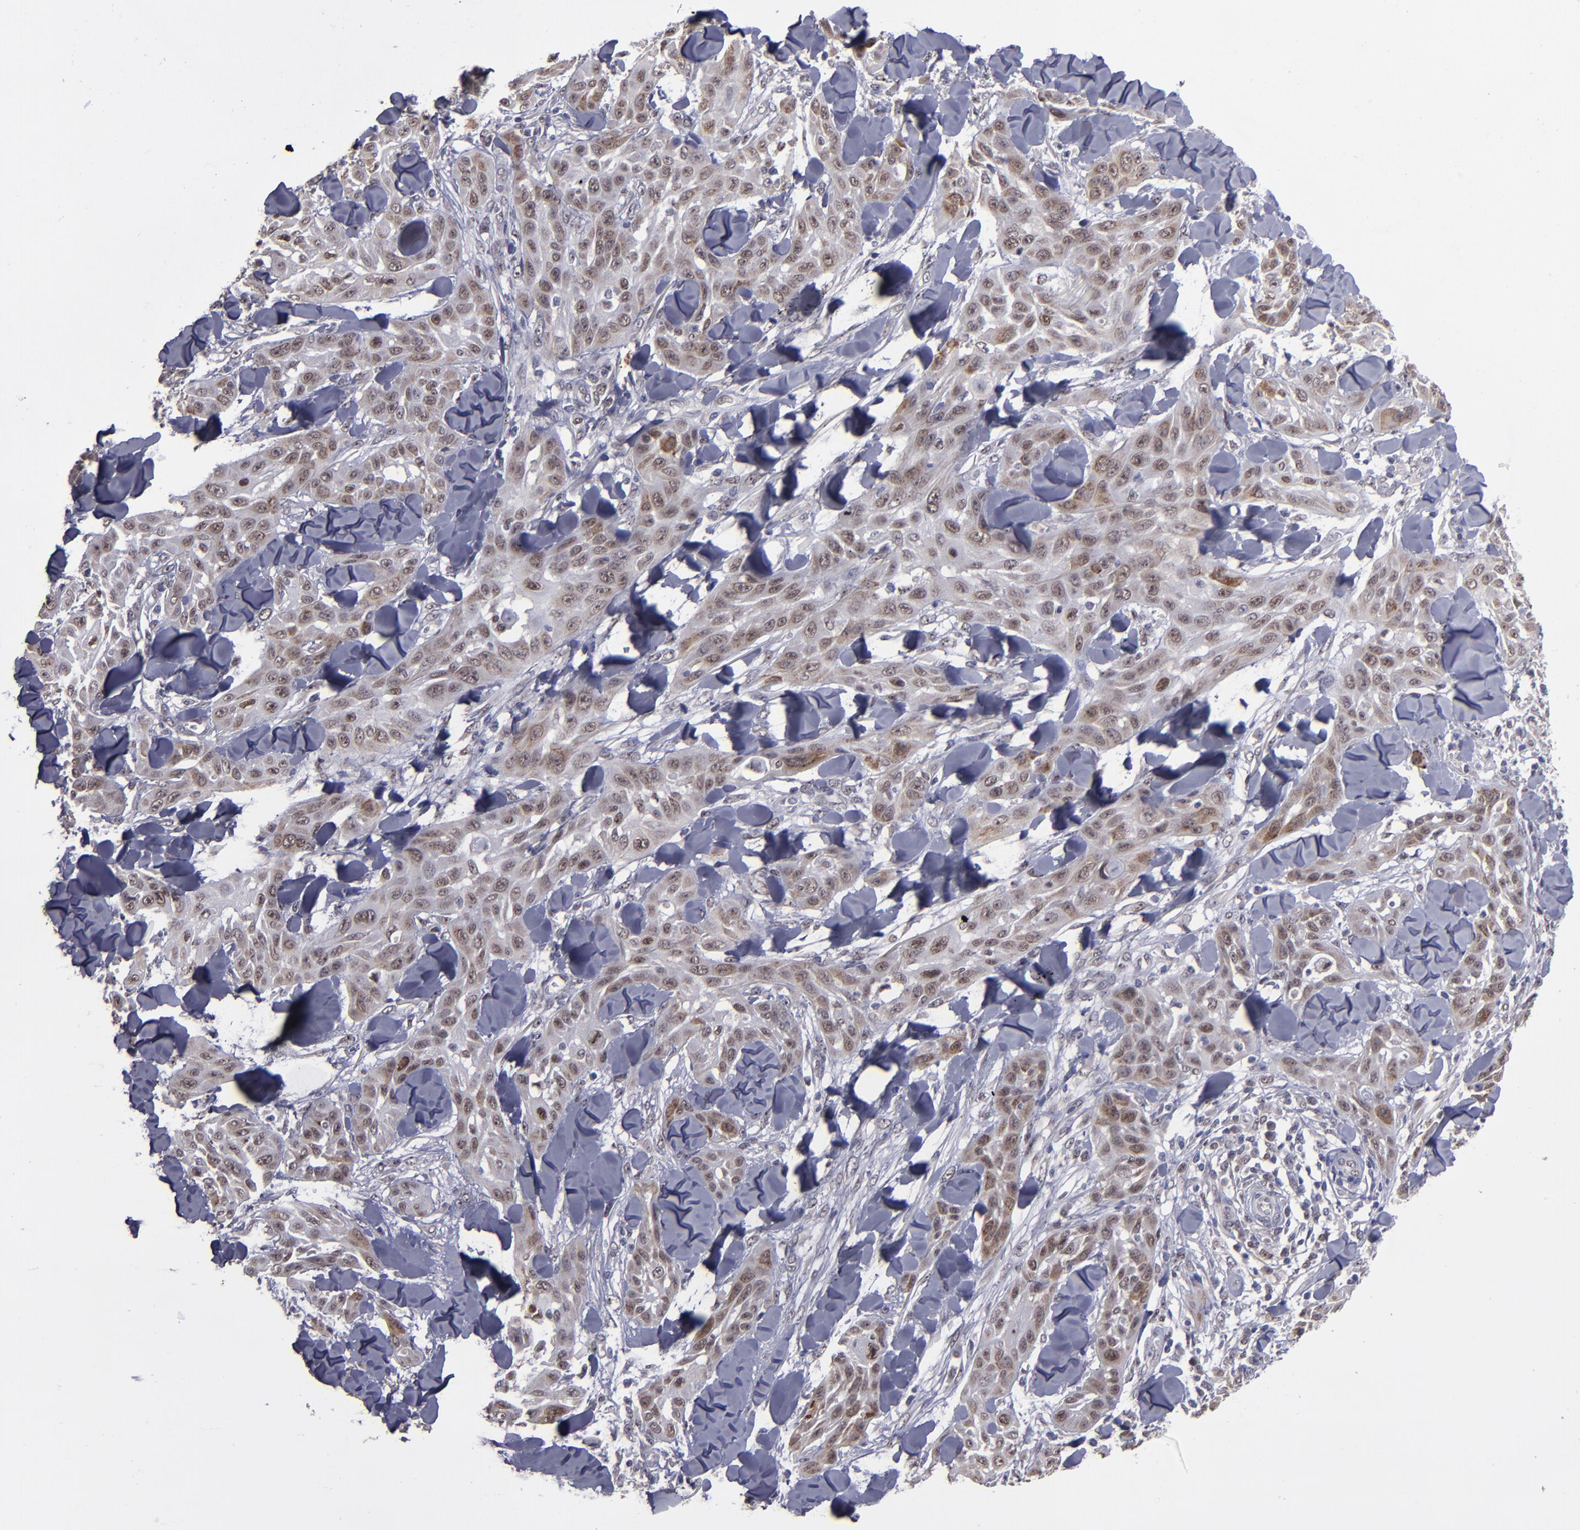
{"staining": {"intensity": "moderate", "quantity": ">75%", "location": "cytoplasmic/membranous,nuclear"}, "tissue": "skin cancer", "cell_type": "Tumor cells", "image_type": "cancer", "snomed": [{"axis": "morphology", "description": "Squamous cell carcinoma, NOS"}, {"axis": "topography", "description": "Skin"}], "caption": "Skin squamous cell carcinoma stained with immunohistochemistry (IHC) exhibits moderate cytoplasmic/membranous and nuclear expression in about >75% of tumor cells. The staining was performed using DAB (3,3'-diaminobenzidine), with brown indicating positive protein expression. Nuclei are stained blue with hematoxylin.", "gene": "RREB1", "patient": {"sex": "male", "age": 24}}